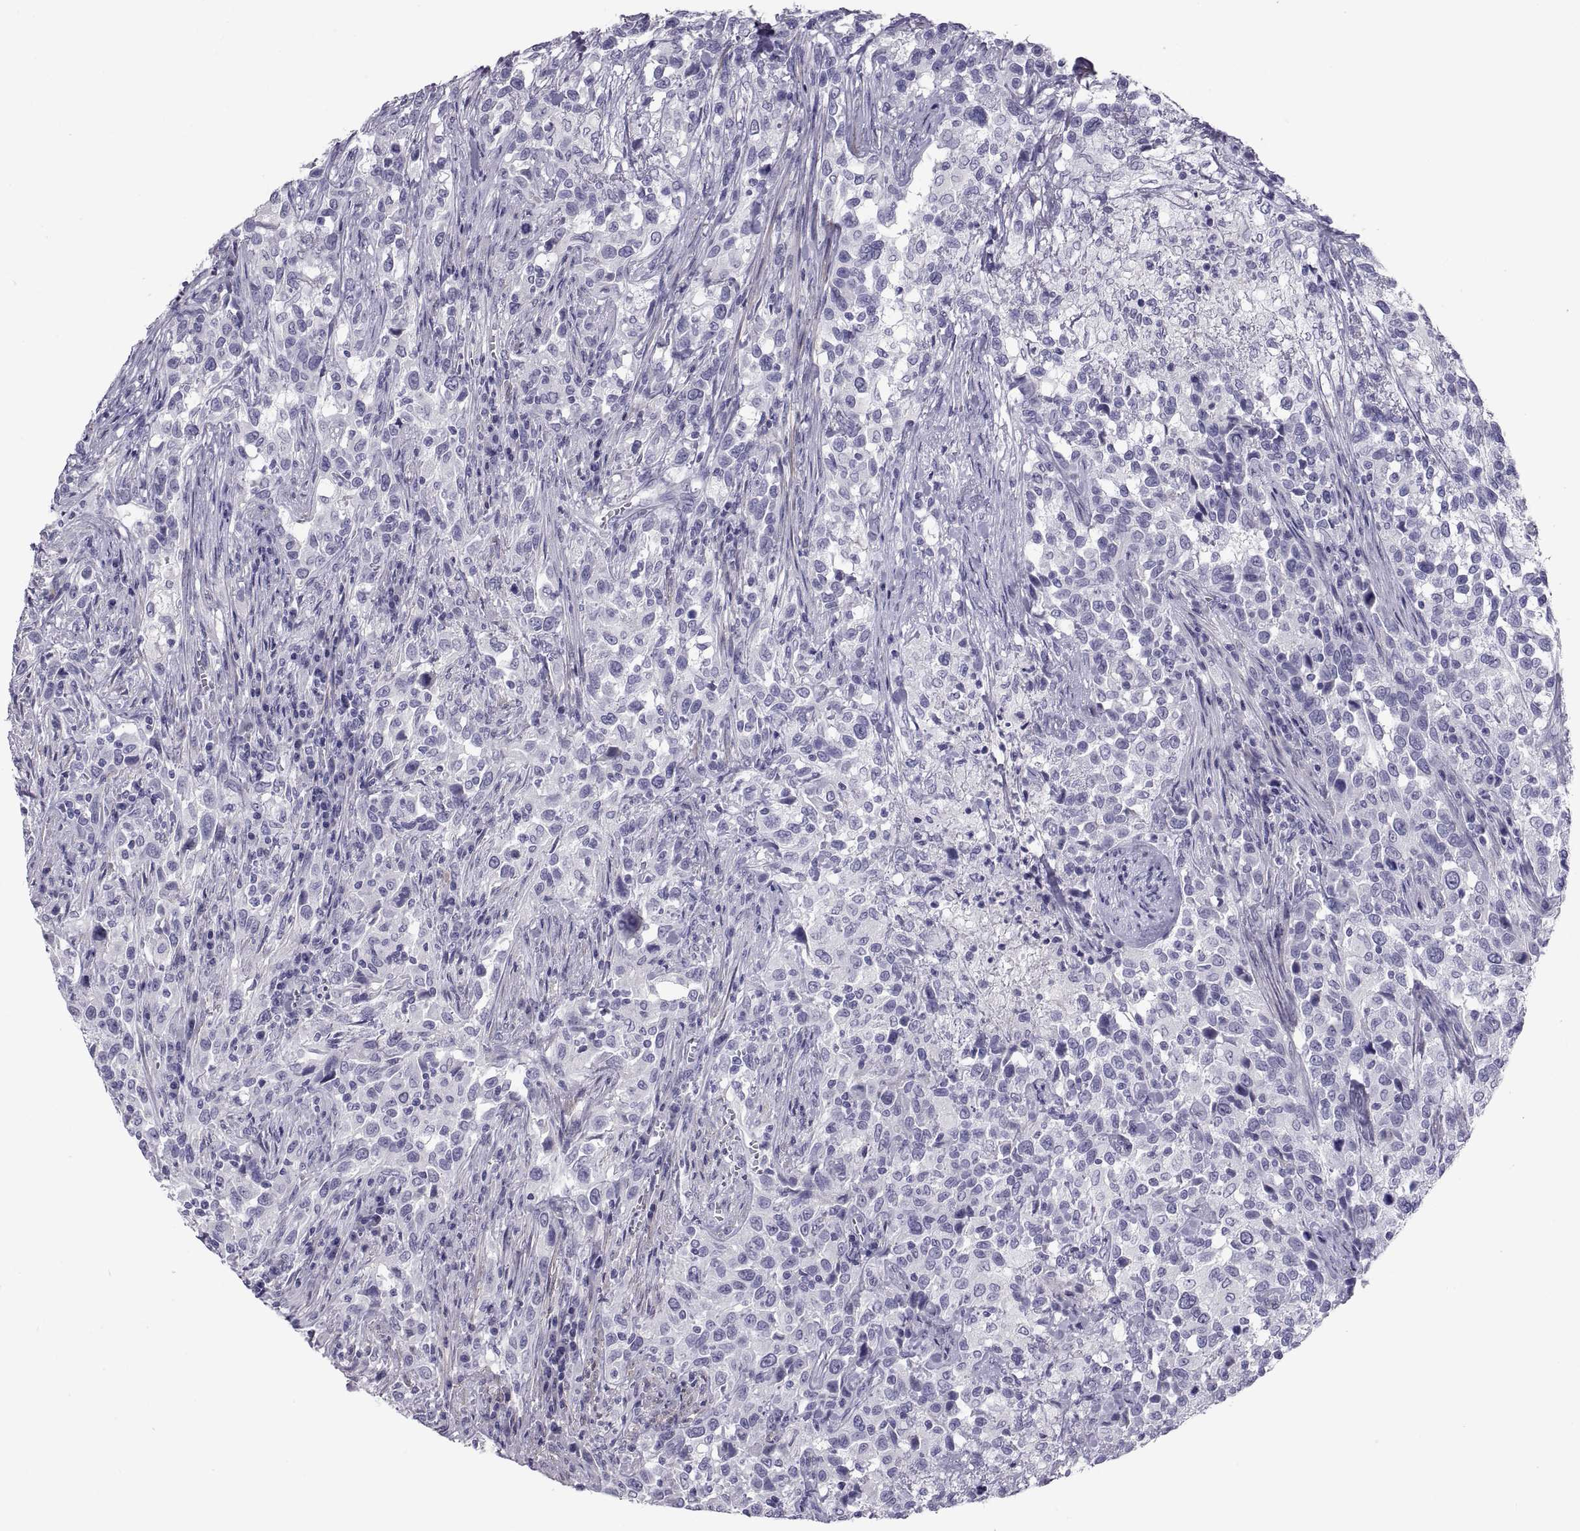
{"staining": {"intensity": "negative", "quantity": "none", "location": "none"}, "tissue": "urothelial cancer", "cell_type": "Tumor cells", "image_type": "cancer", "snomed": [{"axis": "morphology", "description": "Urothelial carcinoma, NOS"}, {"axis": "morphology", "description": "Urothelial carcinoma, High grade"}, {"axis": "topography", "description": "Urinary bladder"}], "caption": "IHC photomicrograph of neoplastic tissue: urothelial cancer stained with DAB displays no significant protein expression in tumor cells.", "gene": "MAGEB1", "patient": {"sex": "female", "age": 64}}